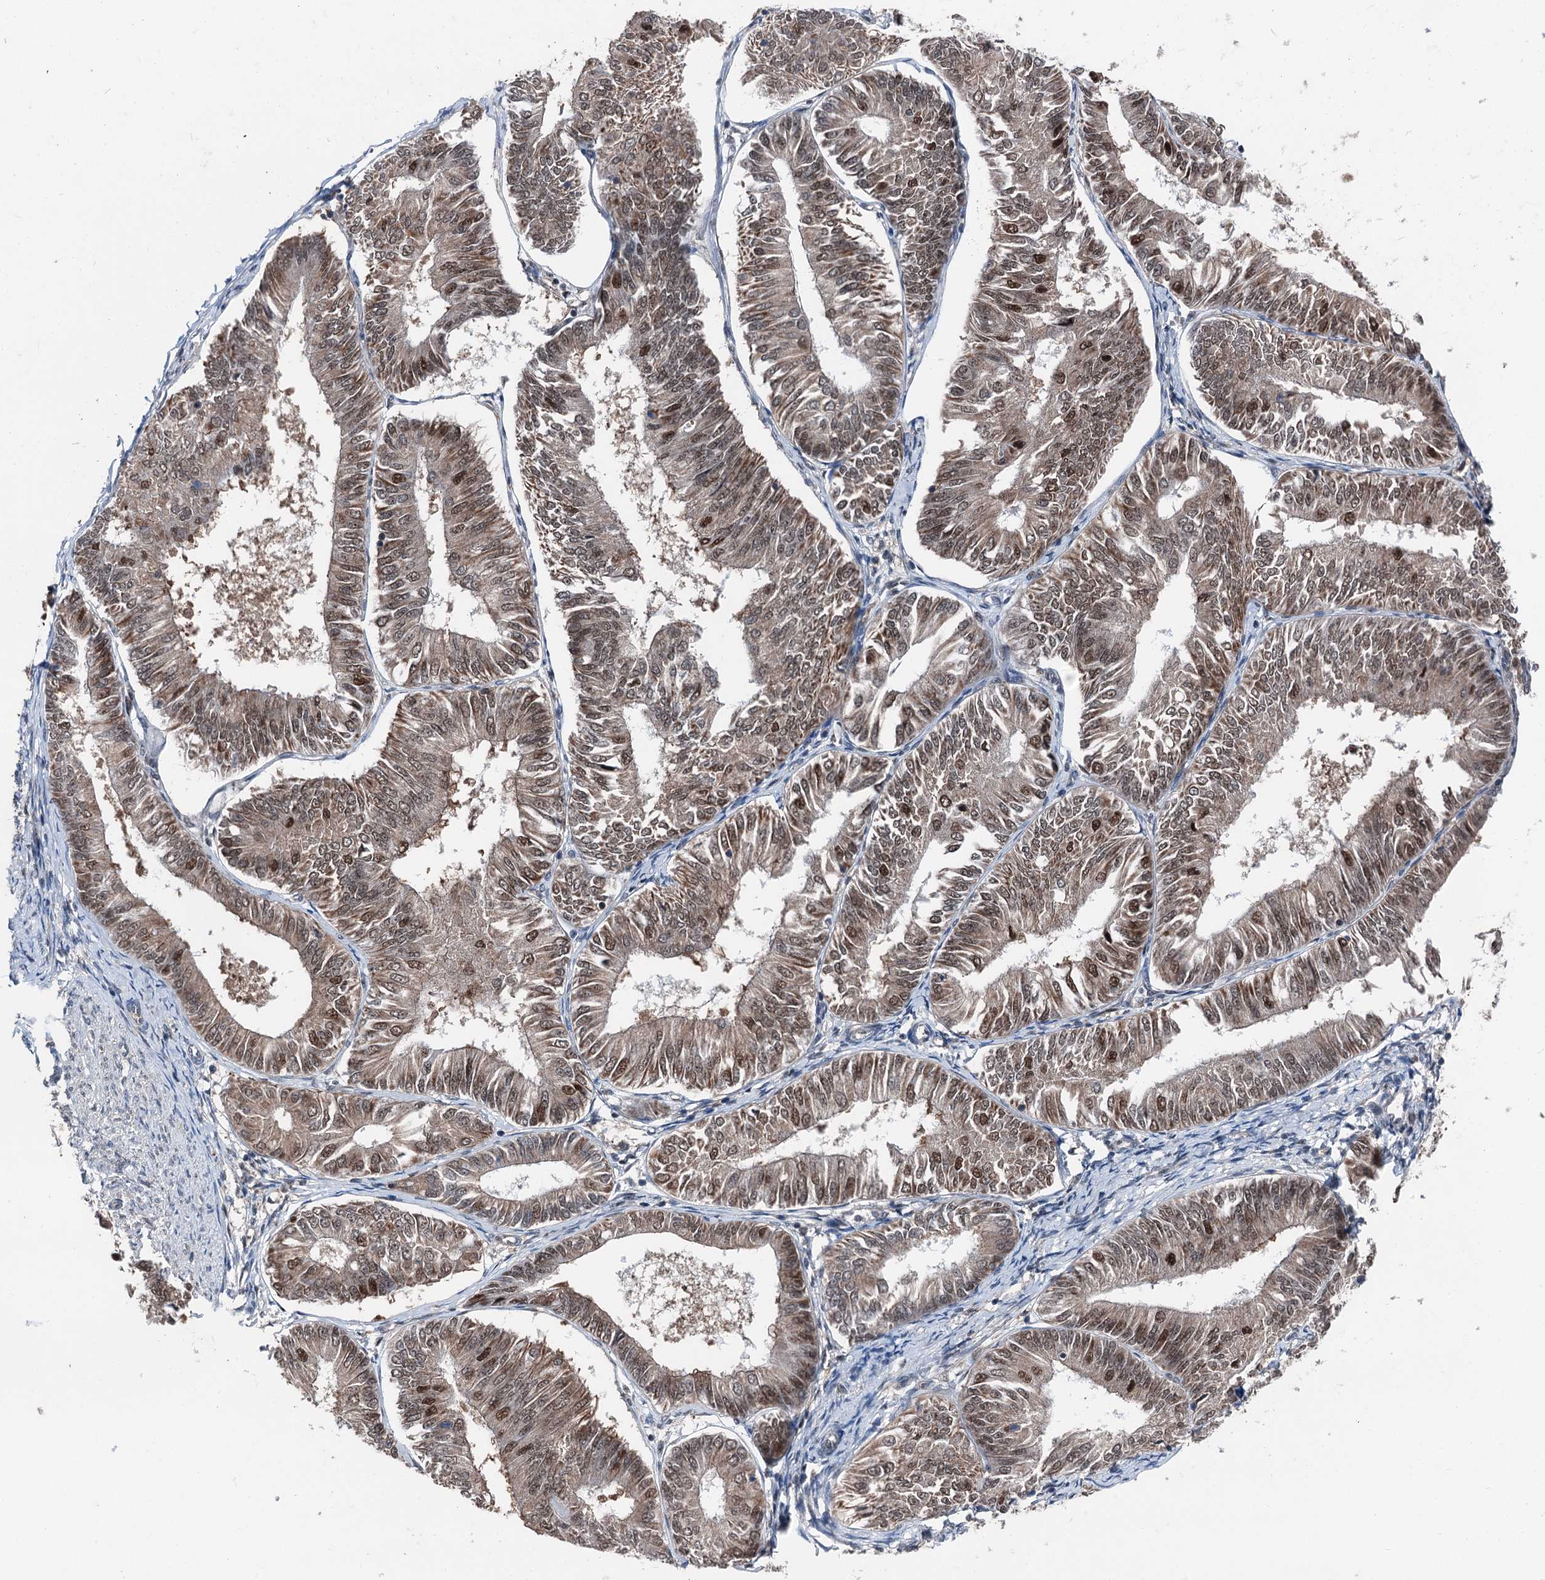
{"staining": {"intensity": "moderate", "quantity": ">75%", "location": "nuclear"}, "tissue": "endometrial cancer", "cell_type": "Tumor cells", "image_type": "cancer", "snomed": [{"axis": "morphology", "description": "Adenocarcinoma, NOS"}, {"axis": "topography", "description": "Endometrium"}], "caption": "High-power microscopy captured an immunohistochemistry (IHC) micrograph of endometrial cancer, revealing moderate nuclear staining in approximately >75% of tumor cells.", "gene": "PSMD13", "patient": {"sex": "female", "age": 58}}